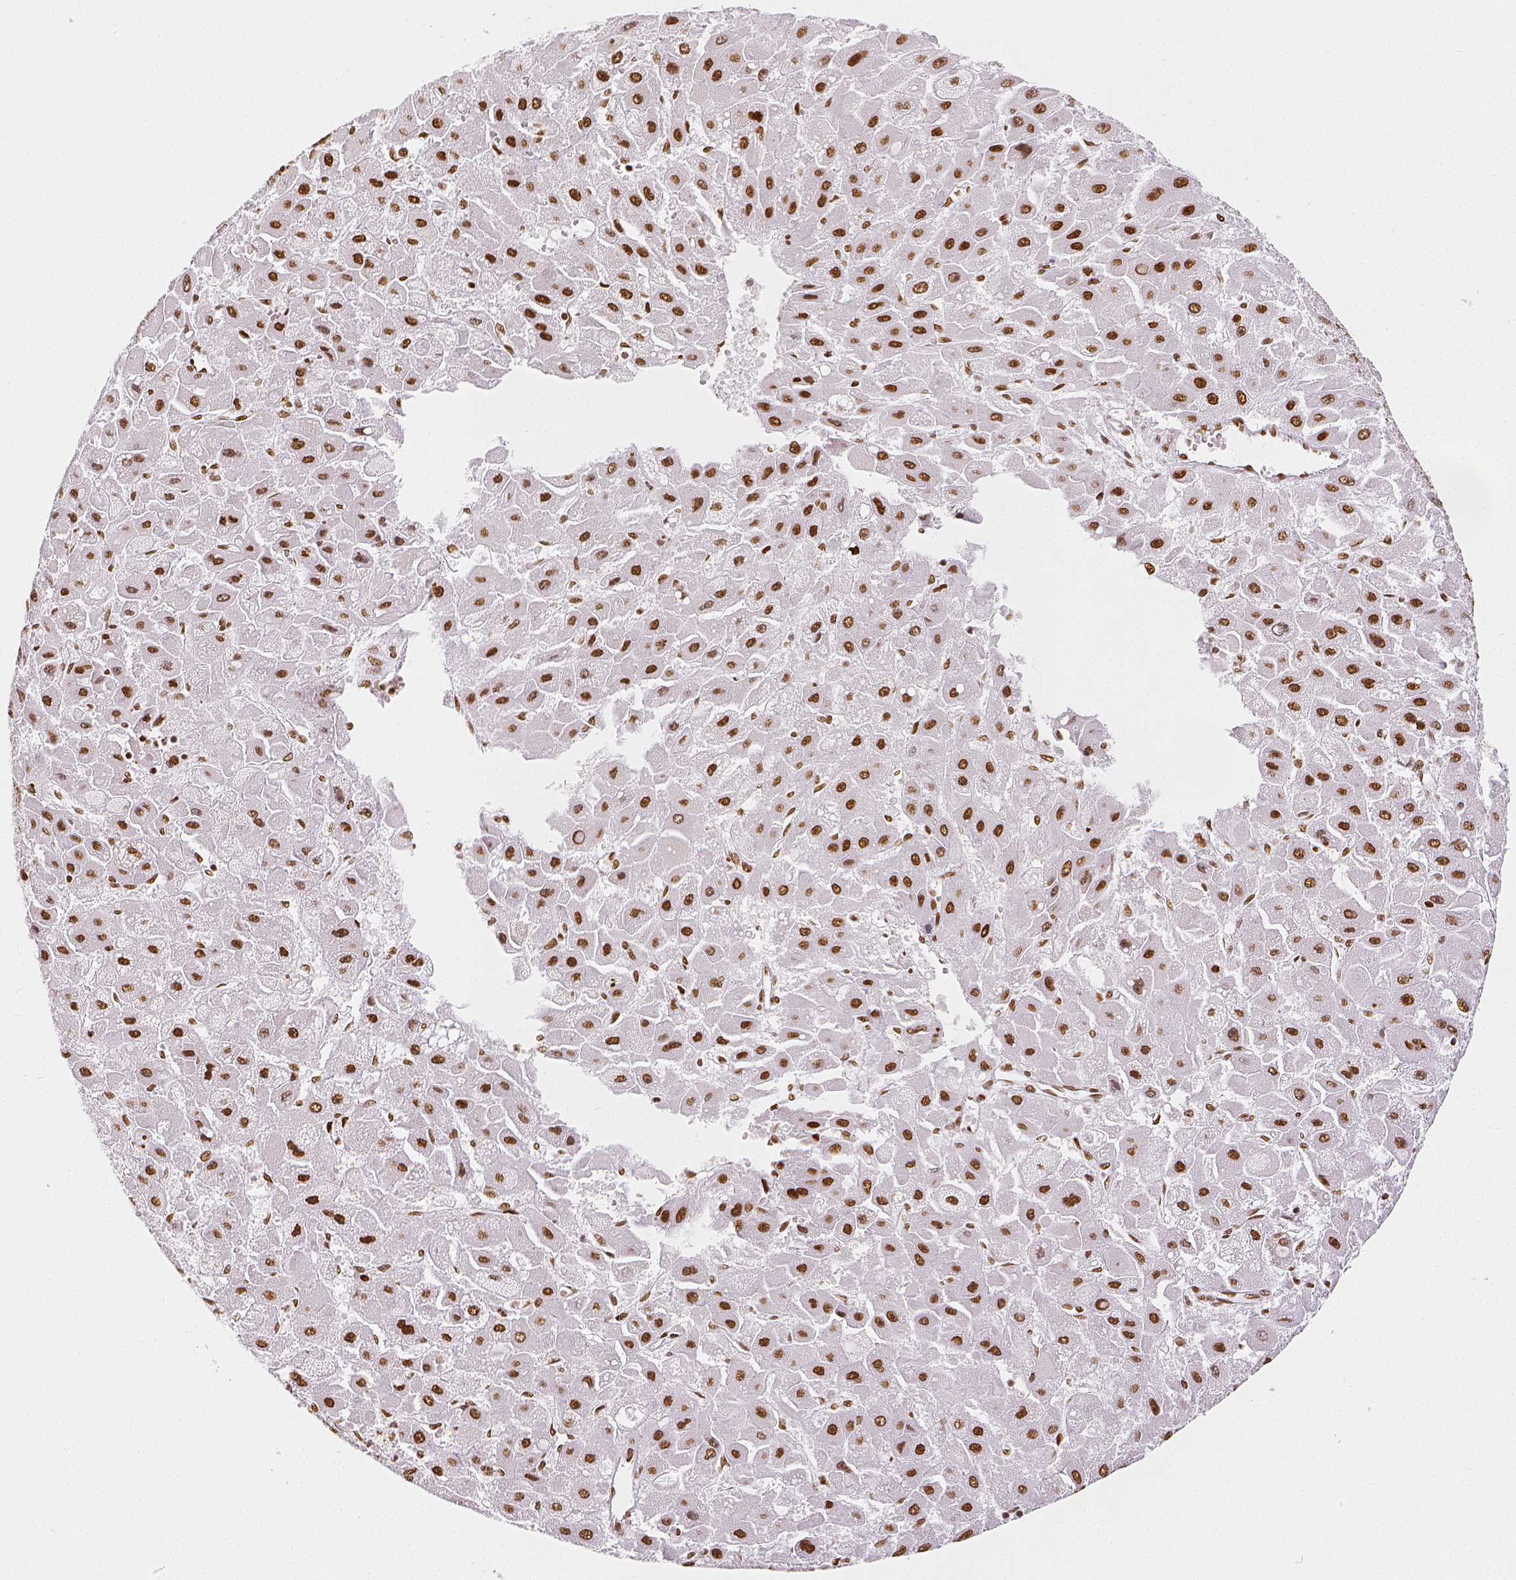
{"staining": {"intensity": "strong", "quantity": ">75%", "location": "nuclear"}, "tissue": "liver cancer", "cell_type": "Tumor cells", "image_type": "cancer", "snomed": [{"axis": "morphology", "description": "Carcinoma, Hepatocellular, NOS"}, {"axis": "topography", "description": "Liver"}], "caption": "A brown stain shows strong nuclear positivity of a protein in hepatocellular carcinoma (liver) tumor cells. The staining was performed using DAB, with brown indicating positive protein expression. Nuclei are stained blue with hematoxylin.", "gene": "KDM5B", "patient": {"sex": "female", "age": 25}}